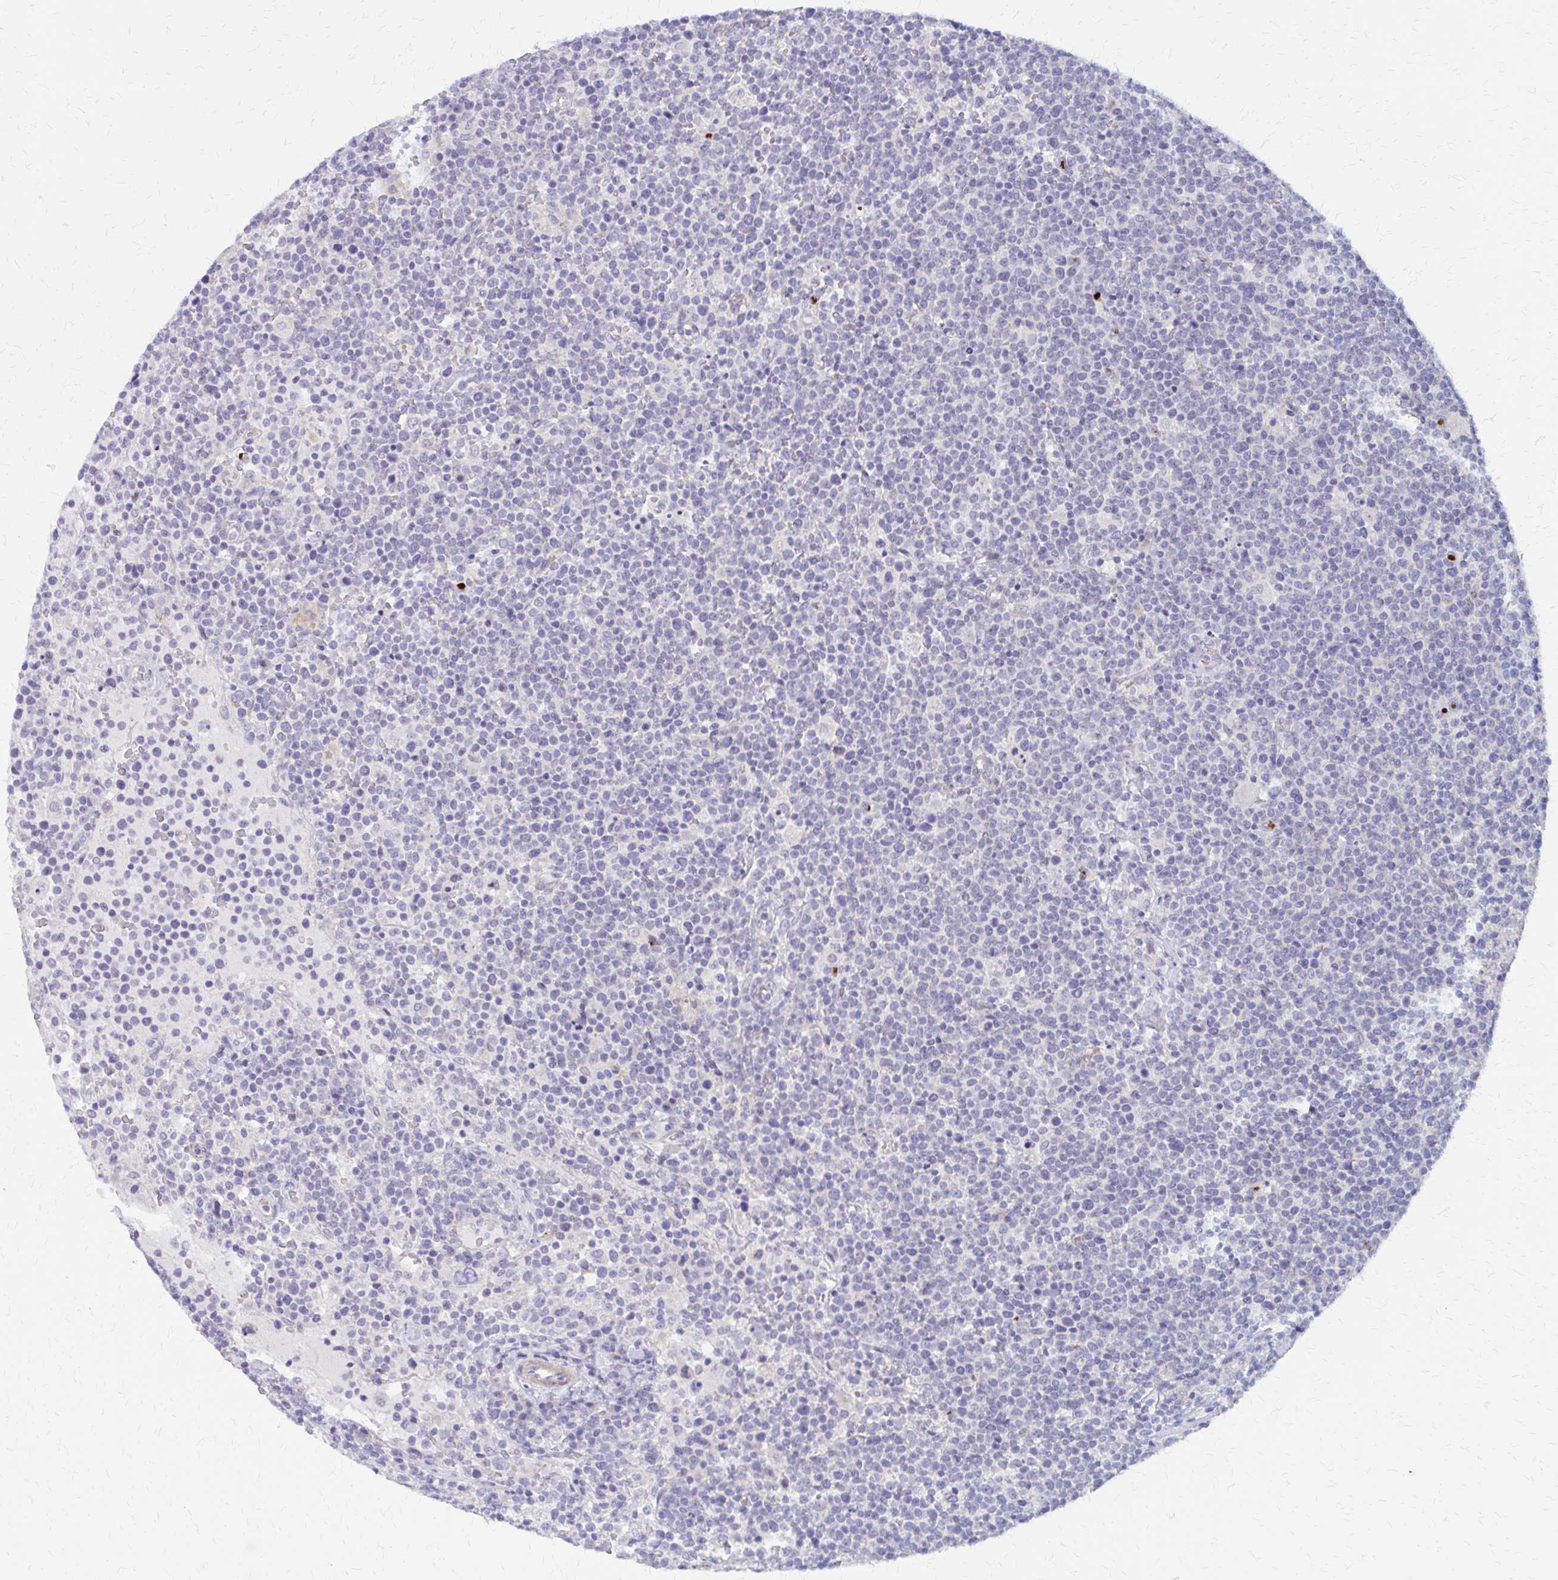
{"staining": {"intensity": "negative", "quantity": "none", "location": "none"}, "tissue": "lymphoma", "cell_type": "Tumor cells", "image_type": "cancer", "snomed": [{"axis": "morphology", "description": "Malignant lymphoma, non-Hodgkin's type, High grade"}, {"axis": "topography", "description": "Lymph node"}], "caption": "High power microscopy image of an immunohistochemistry histopathology image of high-grade malignant lymphoma, non-Hodgkin's type, revealing no significant positivity in tumor cells.", "gene": "GLYATL2", "patient": {"sex": "male", "age": 61}}